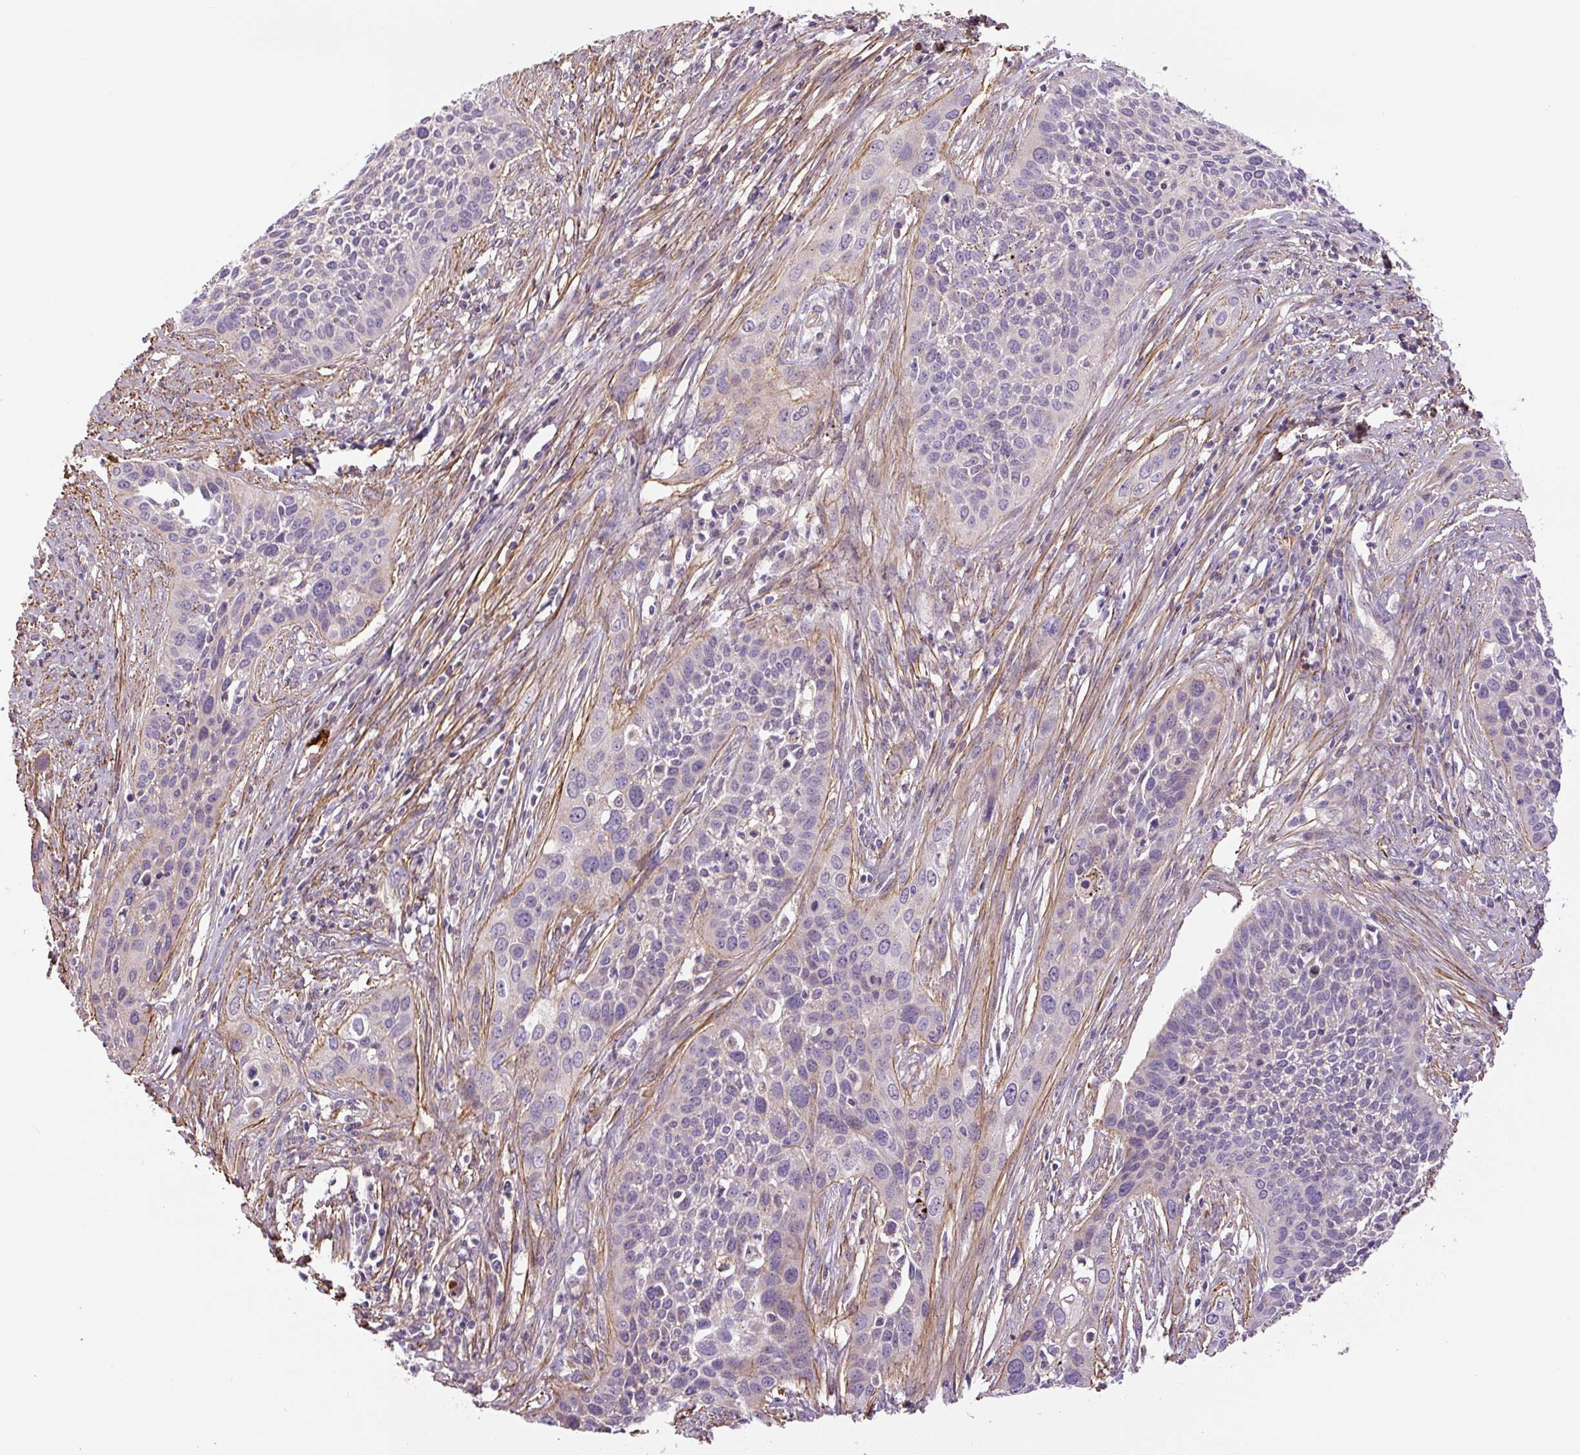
{"staining": {"intensity": "negative", "quantity": "none", "location": "none"}, "tissue": "cervical cancer", "cell_type": "Tumor cells", "image_type": "cancer", "snomed": [{"axis": "morphology", "description": "Squamous cell carcinoma, NOS"}, {"axis": "topography", "description": "Cervix"}], "caption": "High magnification brightfield microscopy of cervical cancer (squamous cell carcinoma) stained with DAB (3,3'-diaminobenzidine) (brown) and counterstained with hematoxylin (blue): tumor cells show no significant positivity.", "gene": "CCNI2", "patient": {"sex": "female", "age": 34}}